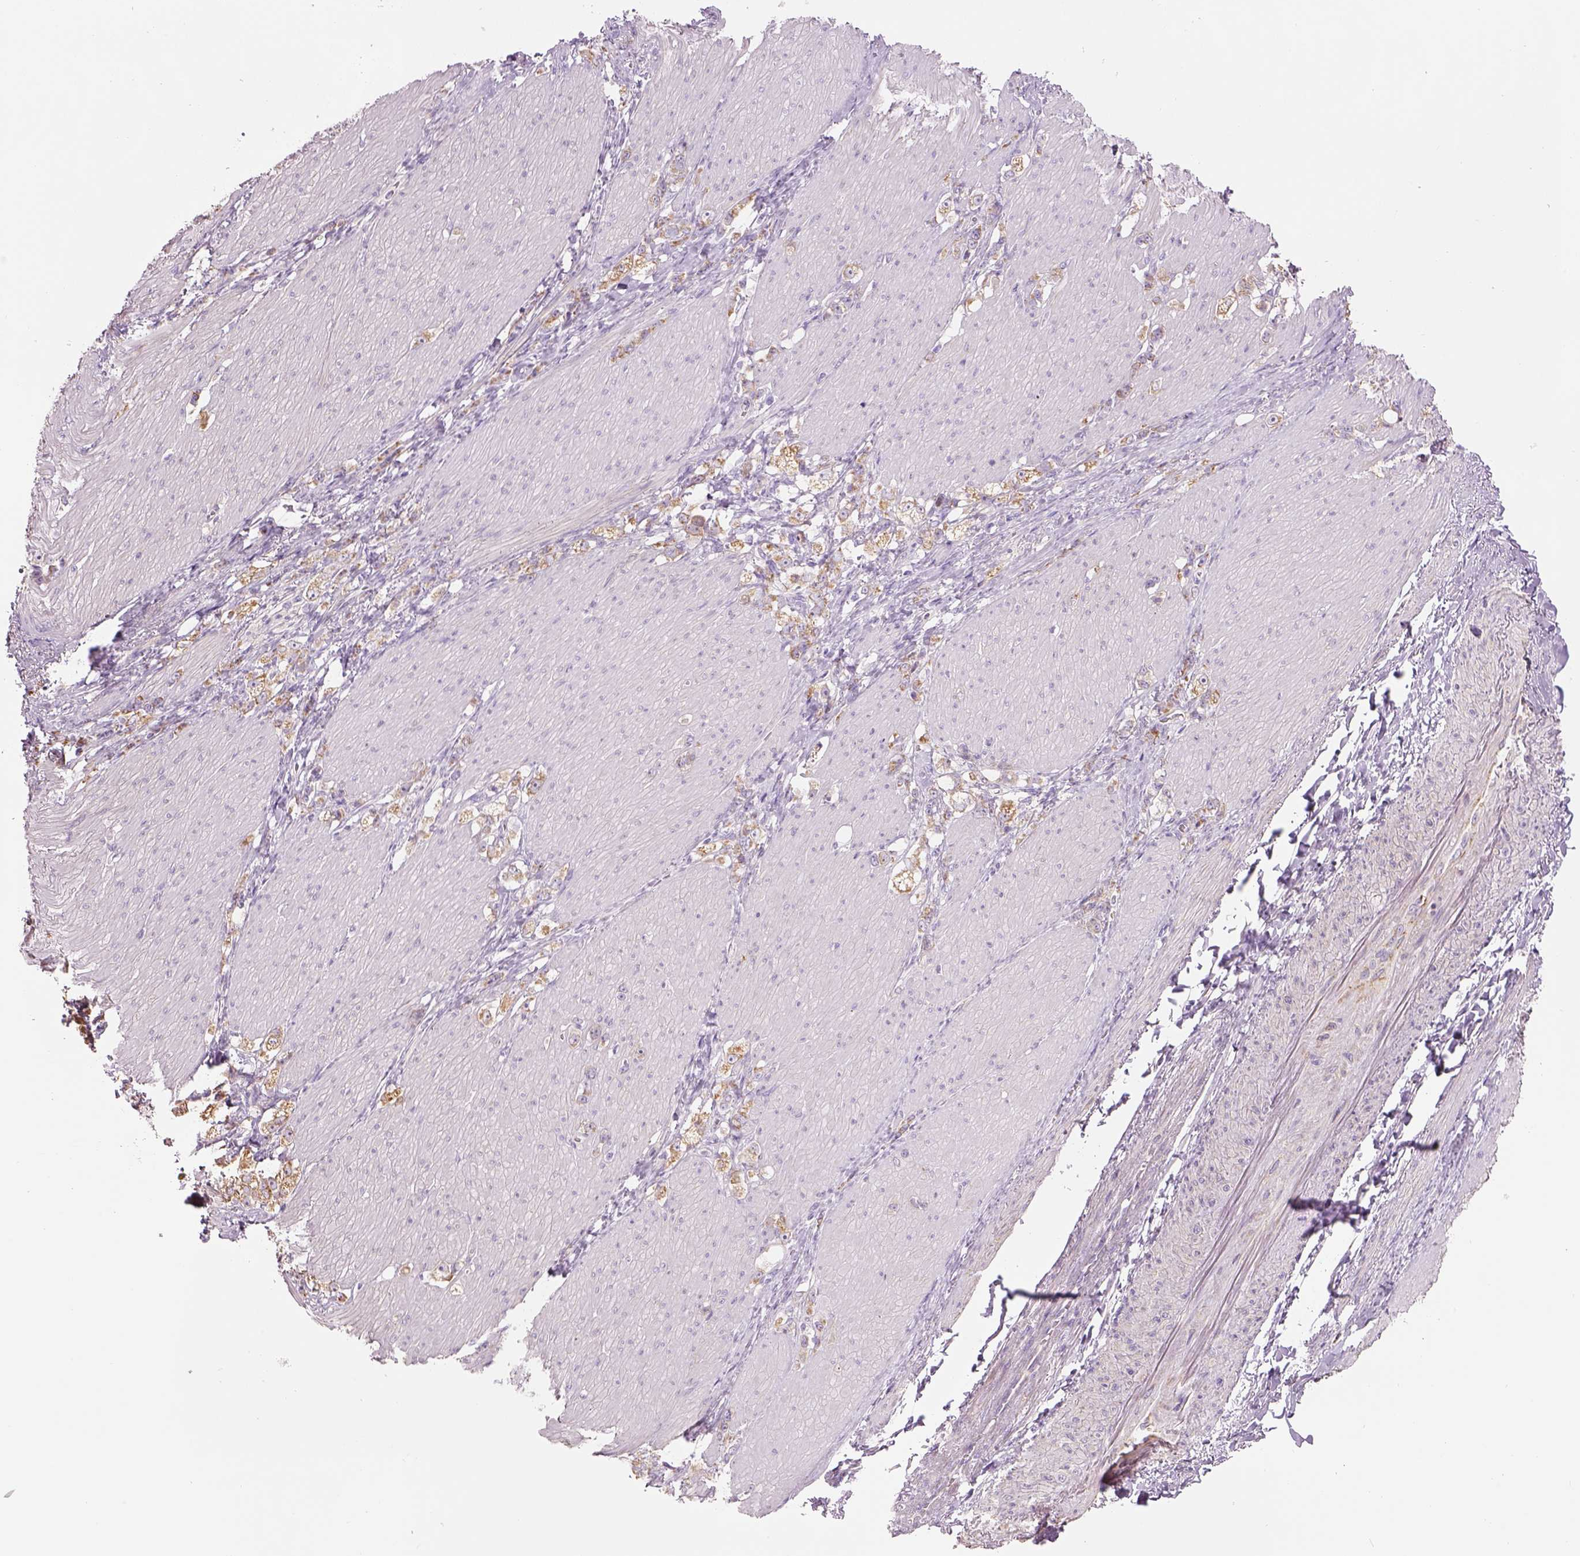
{"staining": {"intensity": "moderate", "quantity": "25%-75%", "location": "cytoplasmic/membranous"}, "tissue": "stomach cancer", "cell_type": "Tumor cells", "image_type": "cancer", "snomed": [{"axis": "morphology", "description": "Adenocarcinoma, NOS"}, {"axis": "topography", "description": "Stomach, lower"}], "caption": "Adenocarcinoma (stomach) was stained to show a protein in brown. There is medium levels of moderate cytoplasmic/membranous positivity in about 25%-75% of tumor cells.", "gene": "IFT52", "patient": {"sex": "male", "age": 88}}